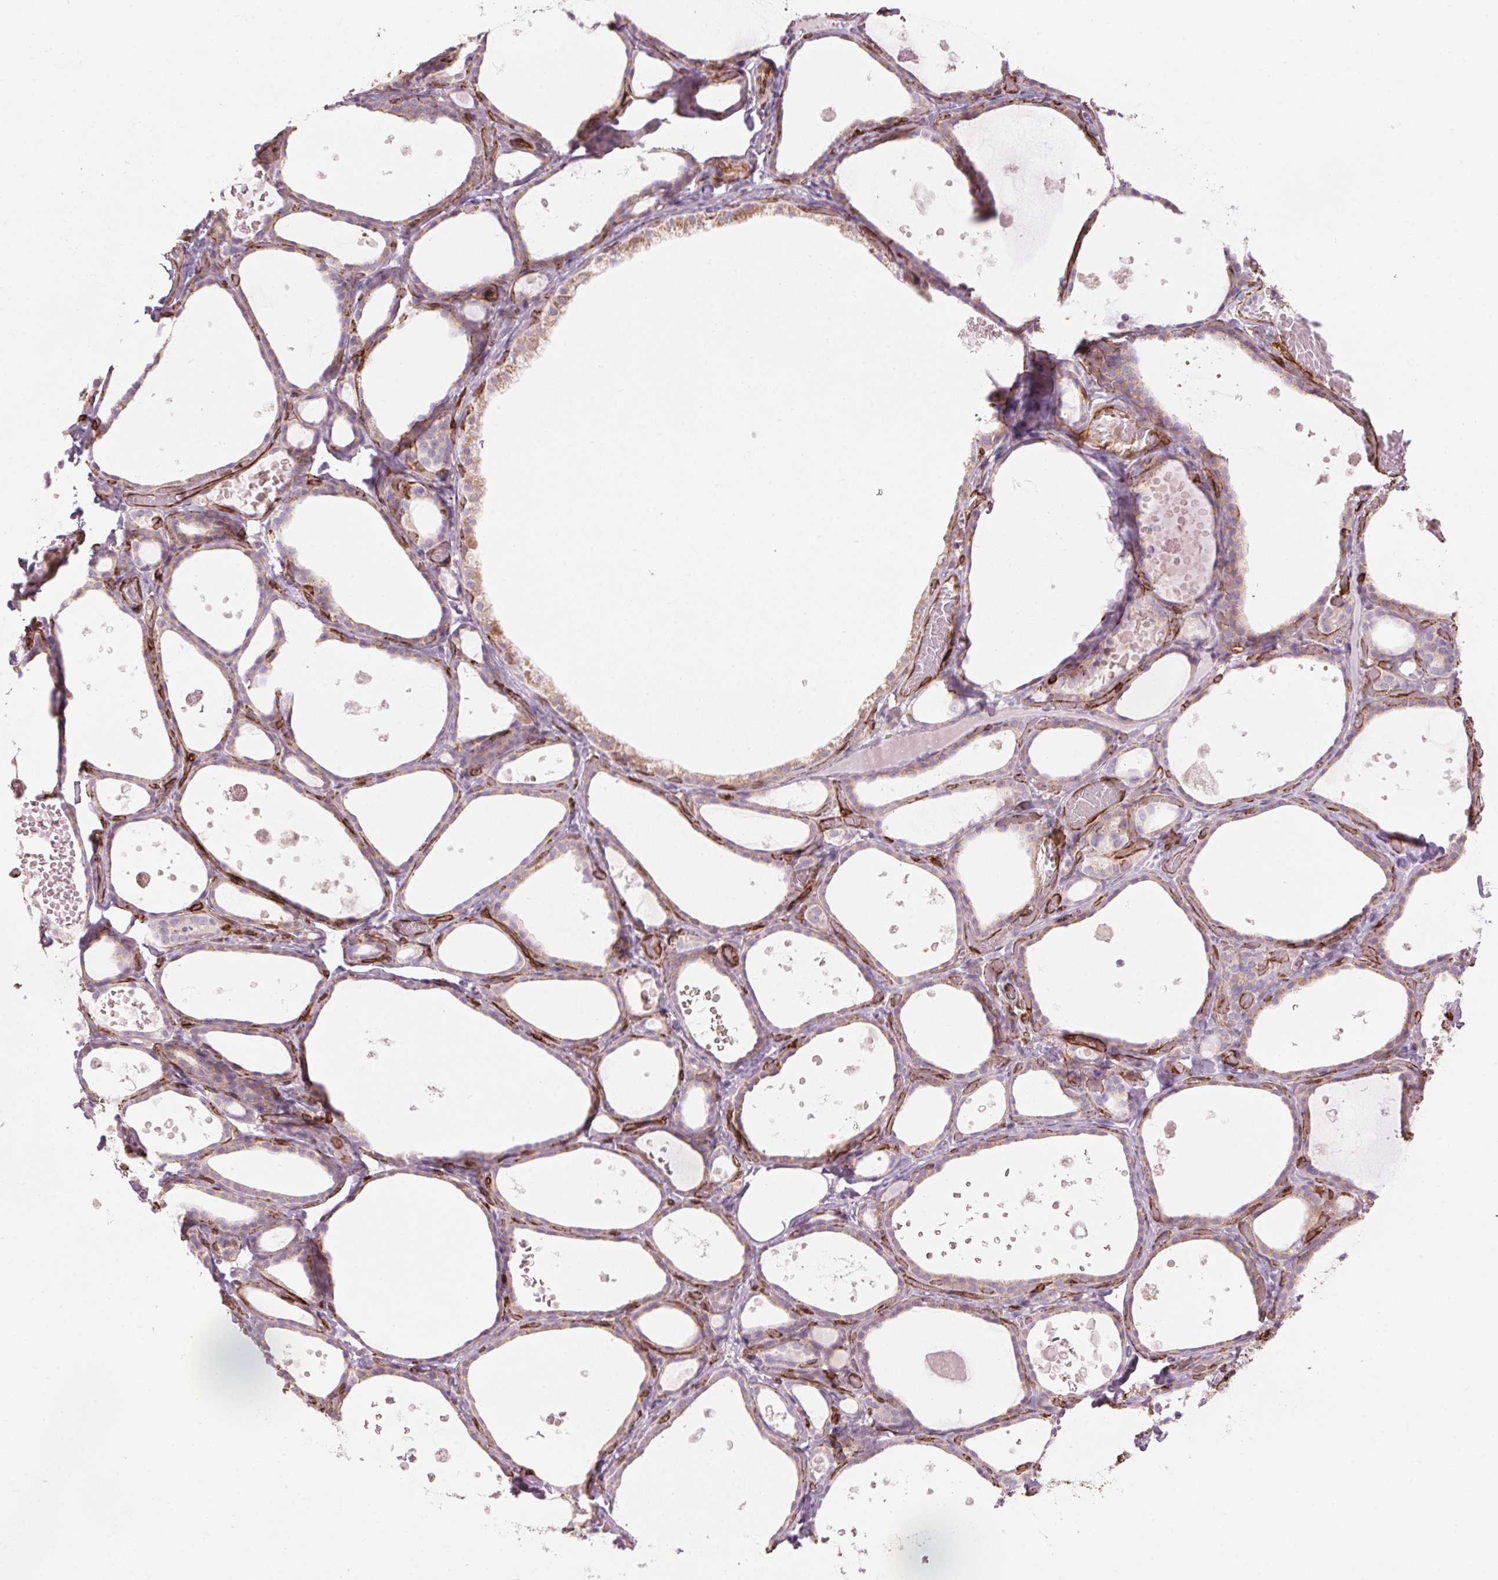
{"staining": {"intensity": "weak", "quantity": "25%-75%", "location": "cytoplasmic/membranous"}, "tissue": "thyroid gland", "cell_type": "Glandular cells", "image_type": "normal", "snomed": [{"axis": "morphology", "description": "Normal tissue, NOS"}, {"axis": "topography", "description": "Thyroid gland"}], "caption": "Immunohistochemistry (DAB (3,3'-diaminobenzidine)) staining of unremarkable thyroid gland displays weak cytoplasmic/membranous protein positivity in about 25%-75% of glandular cells.", "gene": "CLPS", "patient": {"sex": "female", "age": 56}}